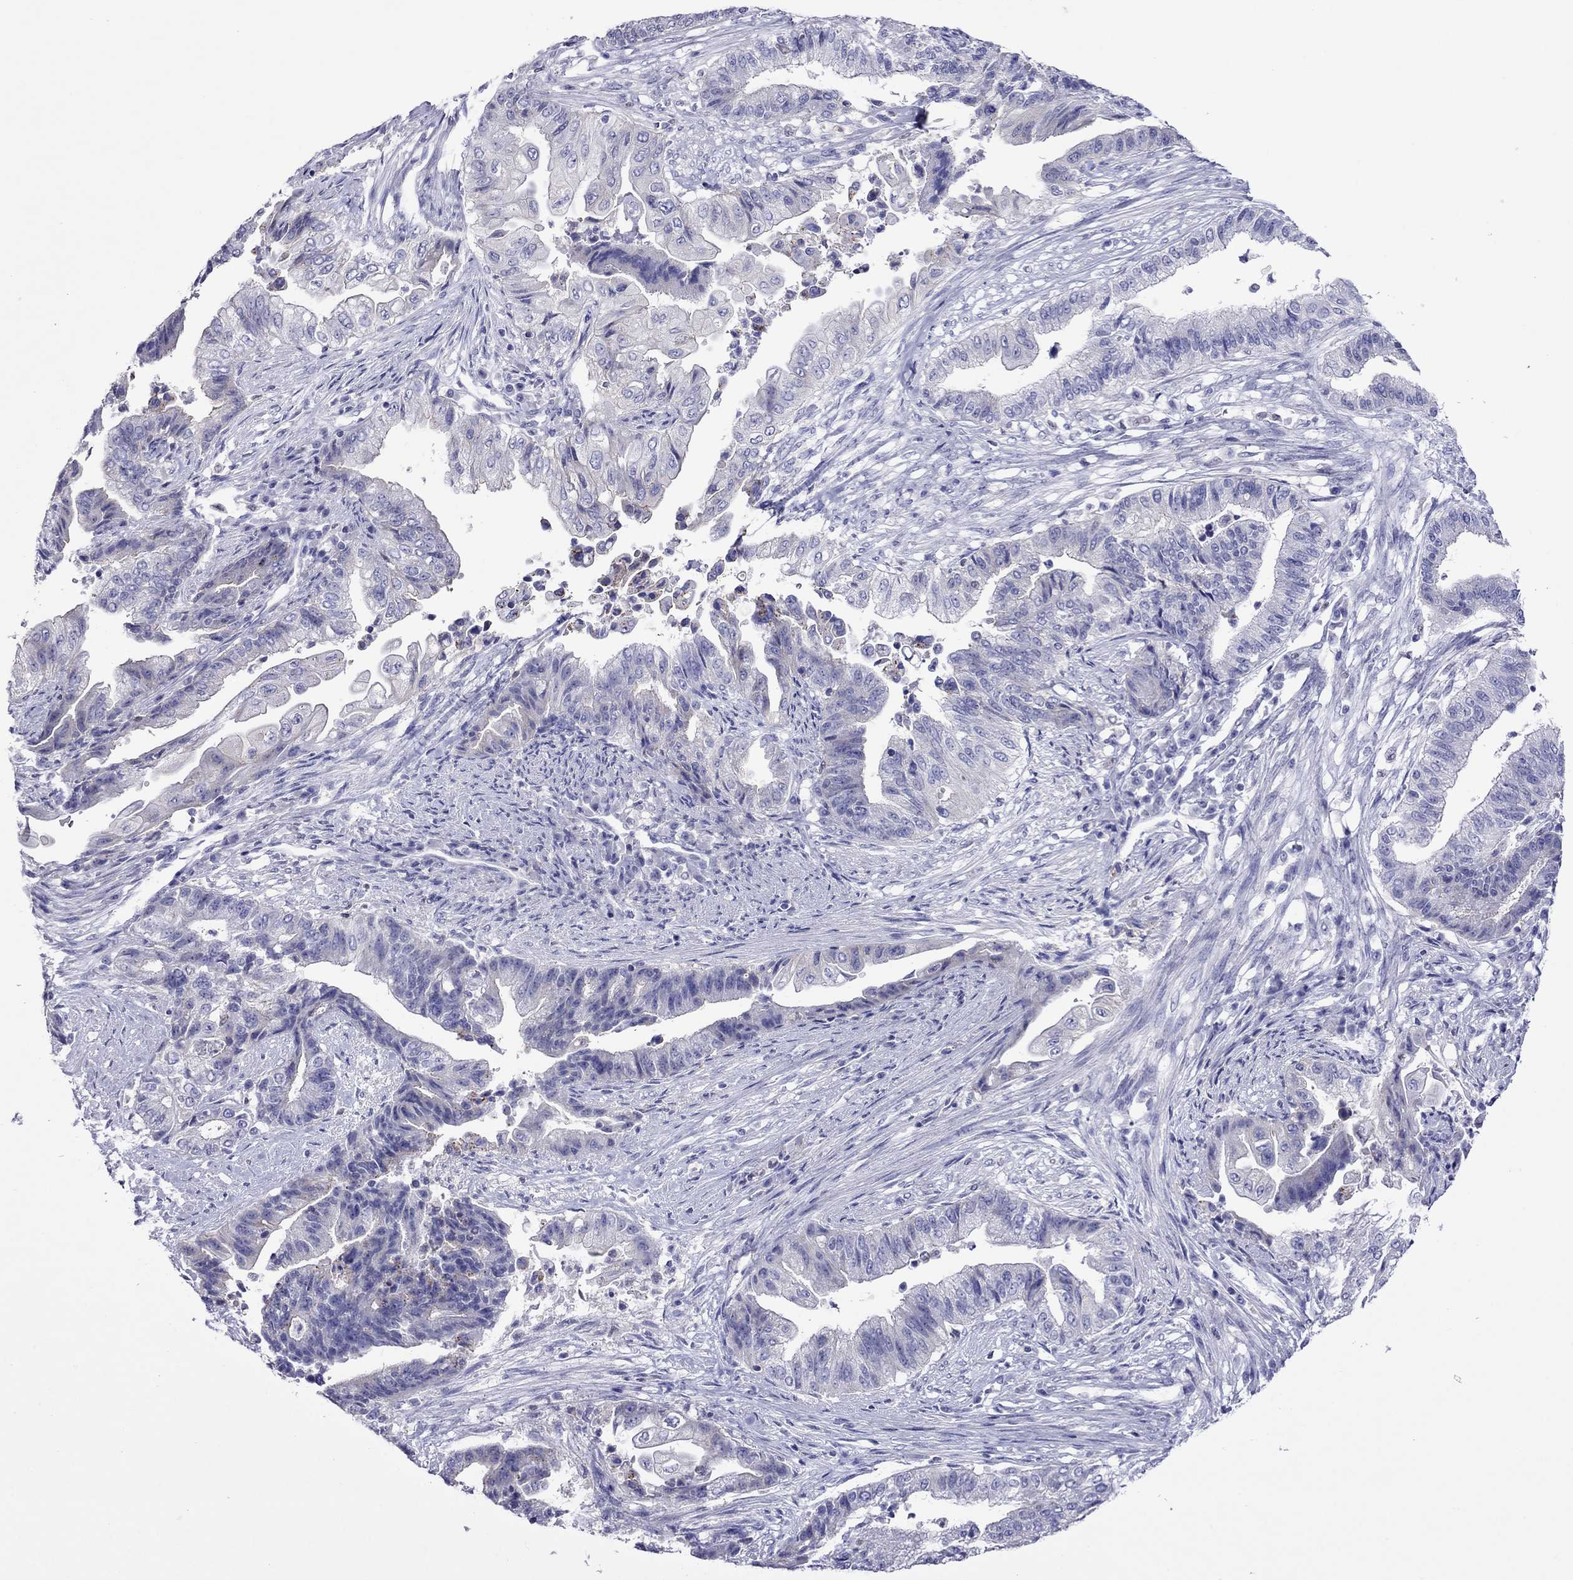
{"staining": {"intensity": "negative", "quantity": "none", "location": "none"}, "tissue": "endometrial cancer", "cell_type": "Tumor cells", "image_type": "cancer", "snomed": [{"axis": "morphology", "description": "Adenocarcinoma, NOS"}, {"axis": "topography", "description": "Uterus"}, {"axis": "topography", "description": "Endometrium"}], "caption": "A high-resolution photomicrograph shows IHC staining of endometrial cancer, which shows no significant expression in tumor cells.", "gene": "MPZ", "patient": {"sex": "female", "age": 54}}